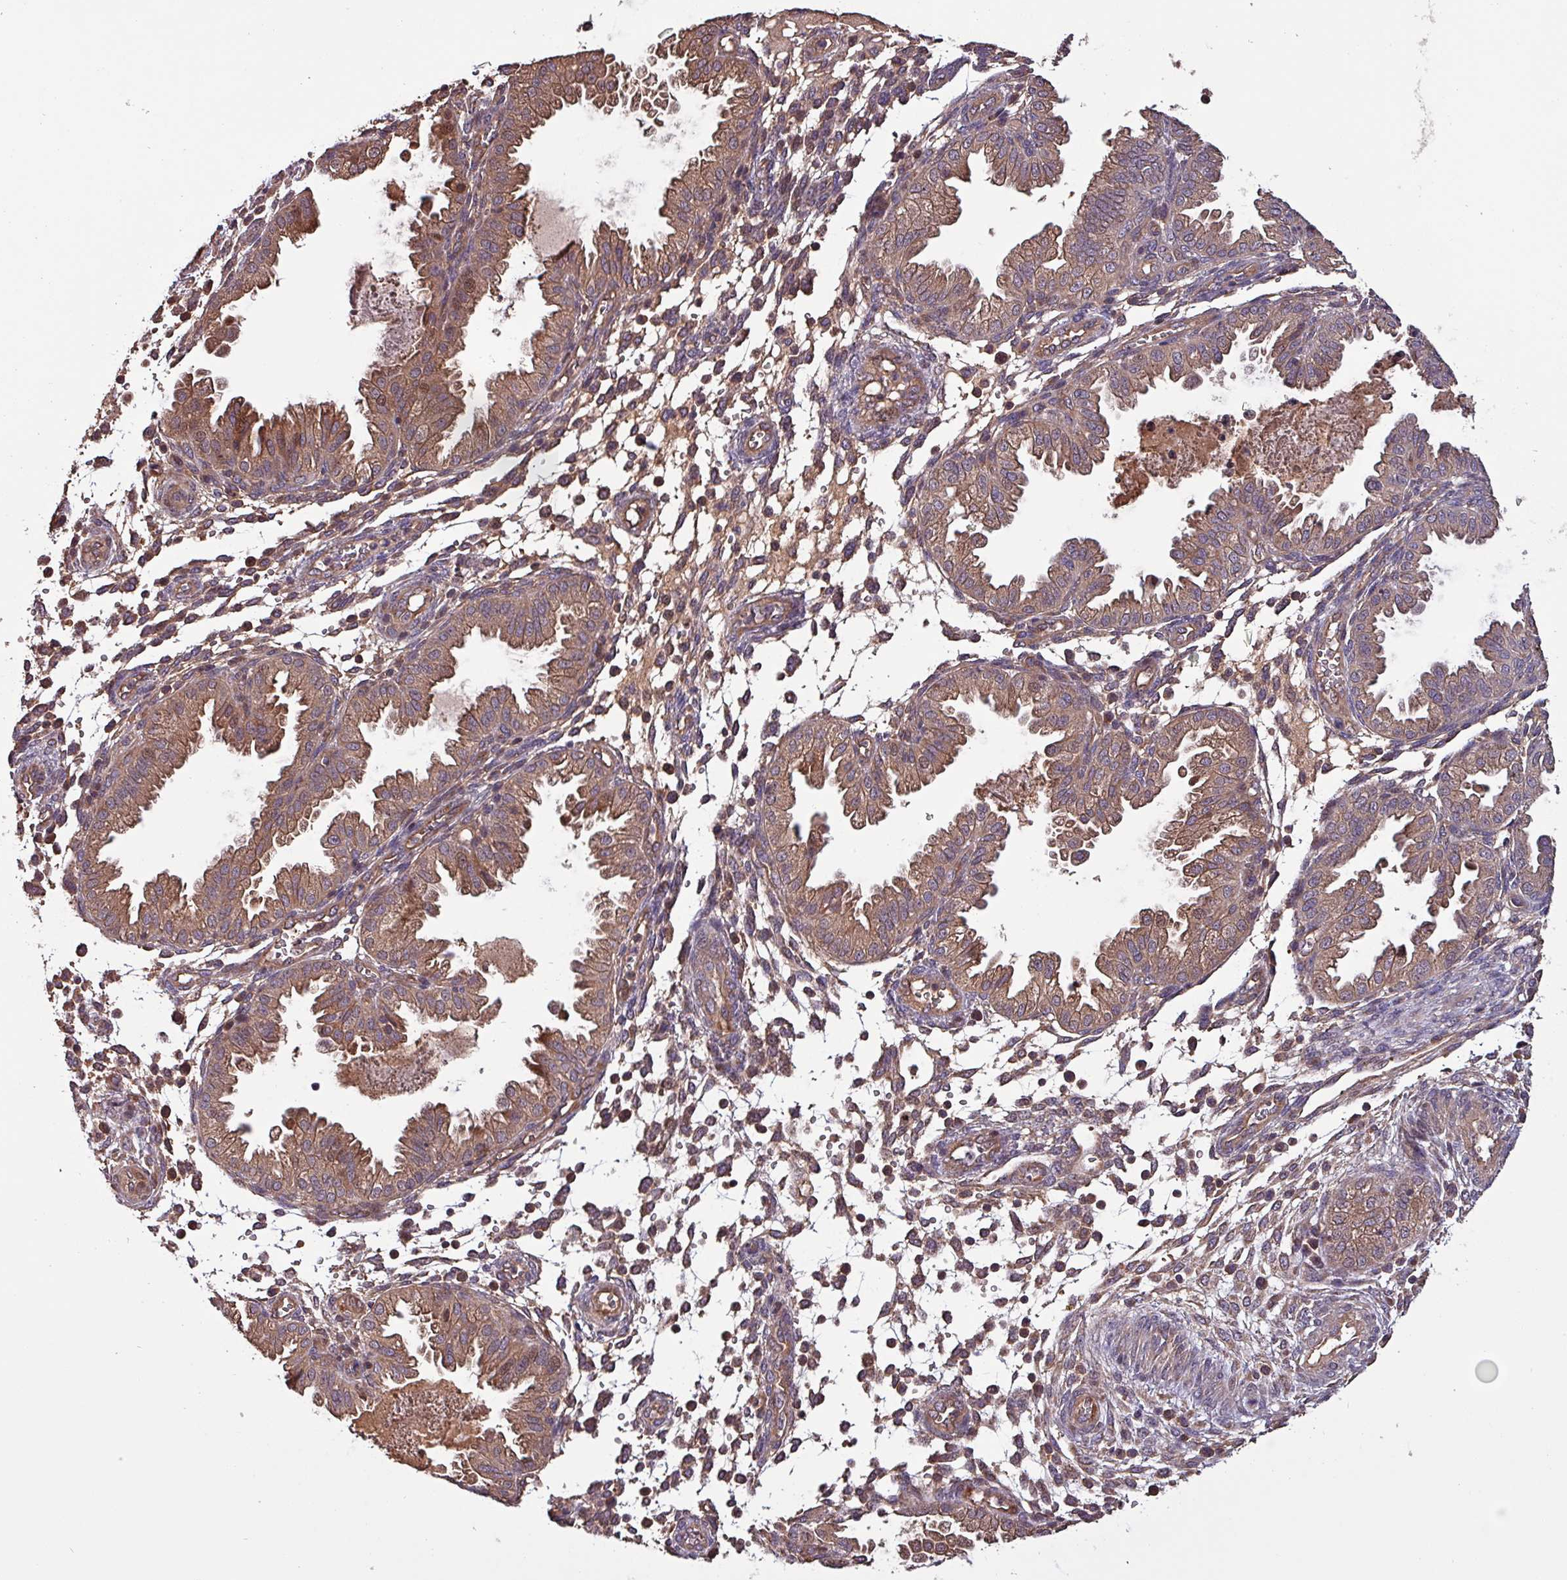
{"staining": {"intensity": "moderate", "quantity": "<25%", "location": "cytoplasmic/membranous"}, "tissue": "endometrium", "cell_type": "Cells in endometrial stroma", "image_type": "normal", "snomed": [{"axis": "morphology", "description": "Normal tissue, NOS"}, {"axis": "topography", "description": "Endometrium"}], "caption": "An image of human endometrium stained for a protein shows moderate cytoplasmic/membranous brown staining in cells in endometrial stroma.", "gene": "PAFAH1B2", "patient": {"sex": "female", "age": 33}}